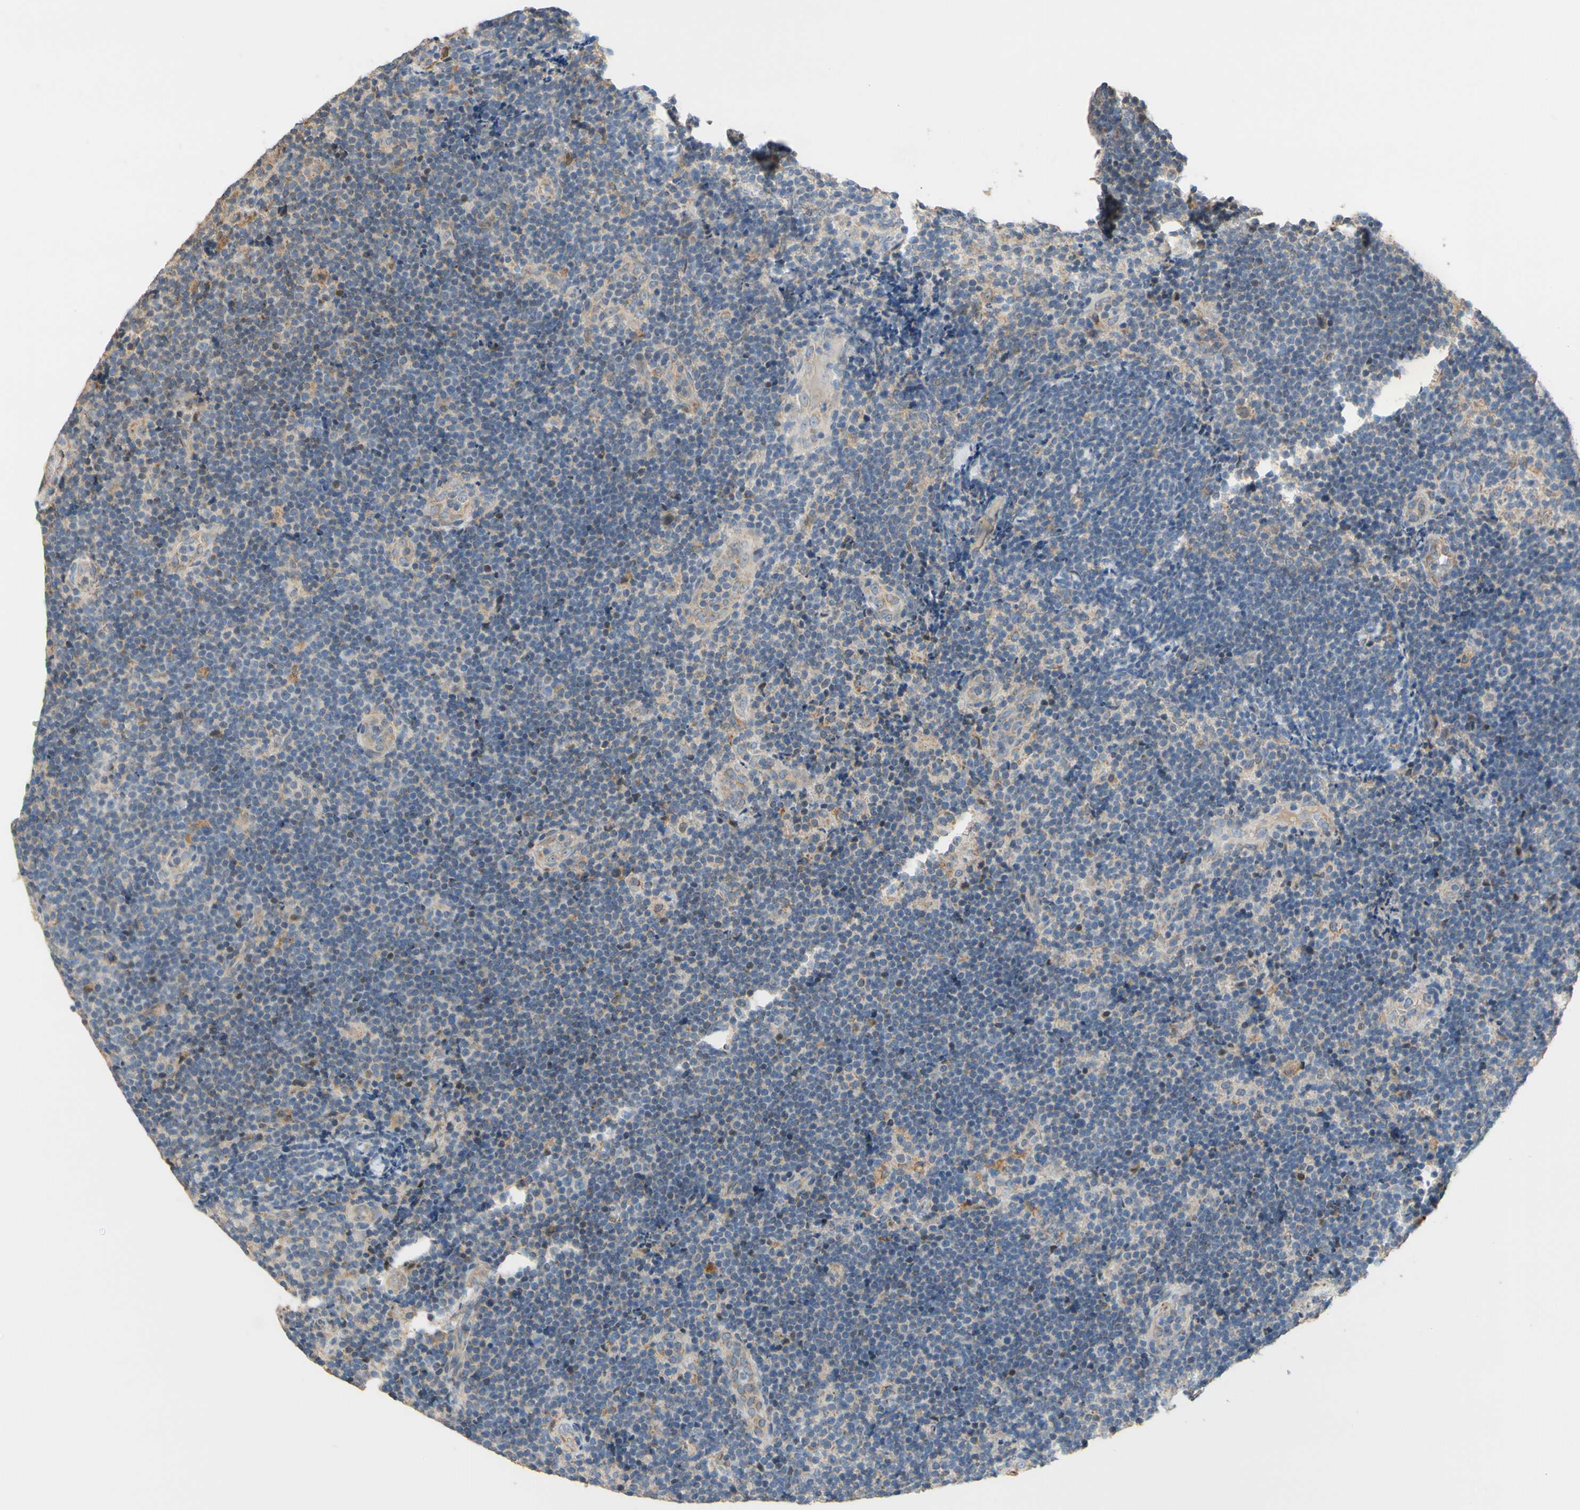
{"staining": {"intensity": "strong", "quantity": "<25%", "location": "cytoplasmic/membranous"}, "tissue": "lymphoma", "cell_type": "Tumor cells", "image_type": "cancer", "snomed": [{"axis": "morphology", "description": "Malignant lymphoma, non-Hodgkin's type, Low grade"}, {"axis": "topography", "description": "Lymph node"}], "caption": "Strong cytoplasmic/membranous protein expression is identified in approximately <25% of tumor cells in malignant lymphoma, non-Hodgkin's type (low-grade). The protein is shown in brown color, while the nuclei are stained blue.", "gene": "ALDH1A2", "patient": {"sex": "male", "age": 83}}